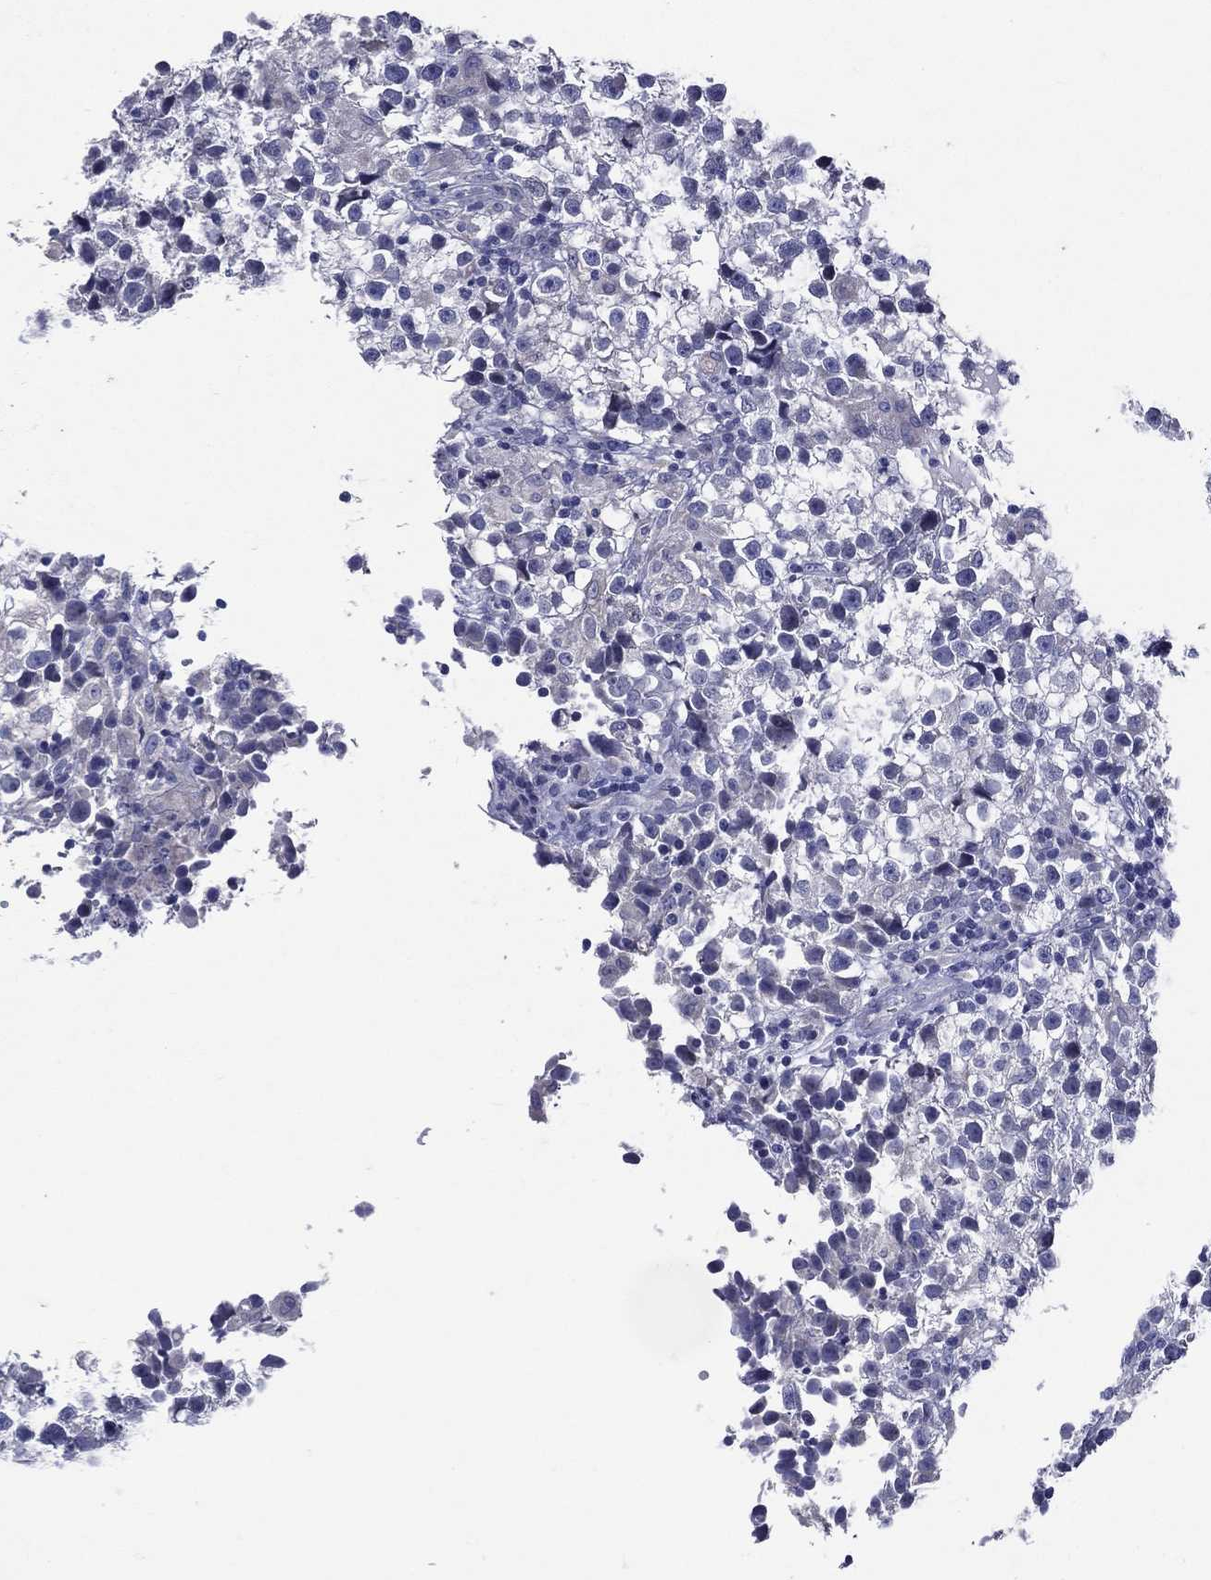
{"staining": {"intensity": "negative", "quantity": "none", "location": "none"}, "tissue": "testis cancer", "cell_type": "Tumor cells", "image_type": "cancer", "snomed": [{"axis": "morphology", "description": "Seminoma, NOS"}, {"axis": "topography", "description": "Testis"}], "caption": "Immunohistochemistry (IHC) of seminoma (testis) displays no expression in tumor cells.", "gene": "TGM1", "patient": {"sex": "male", "age": 31}}